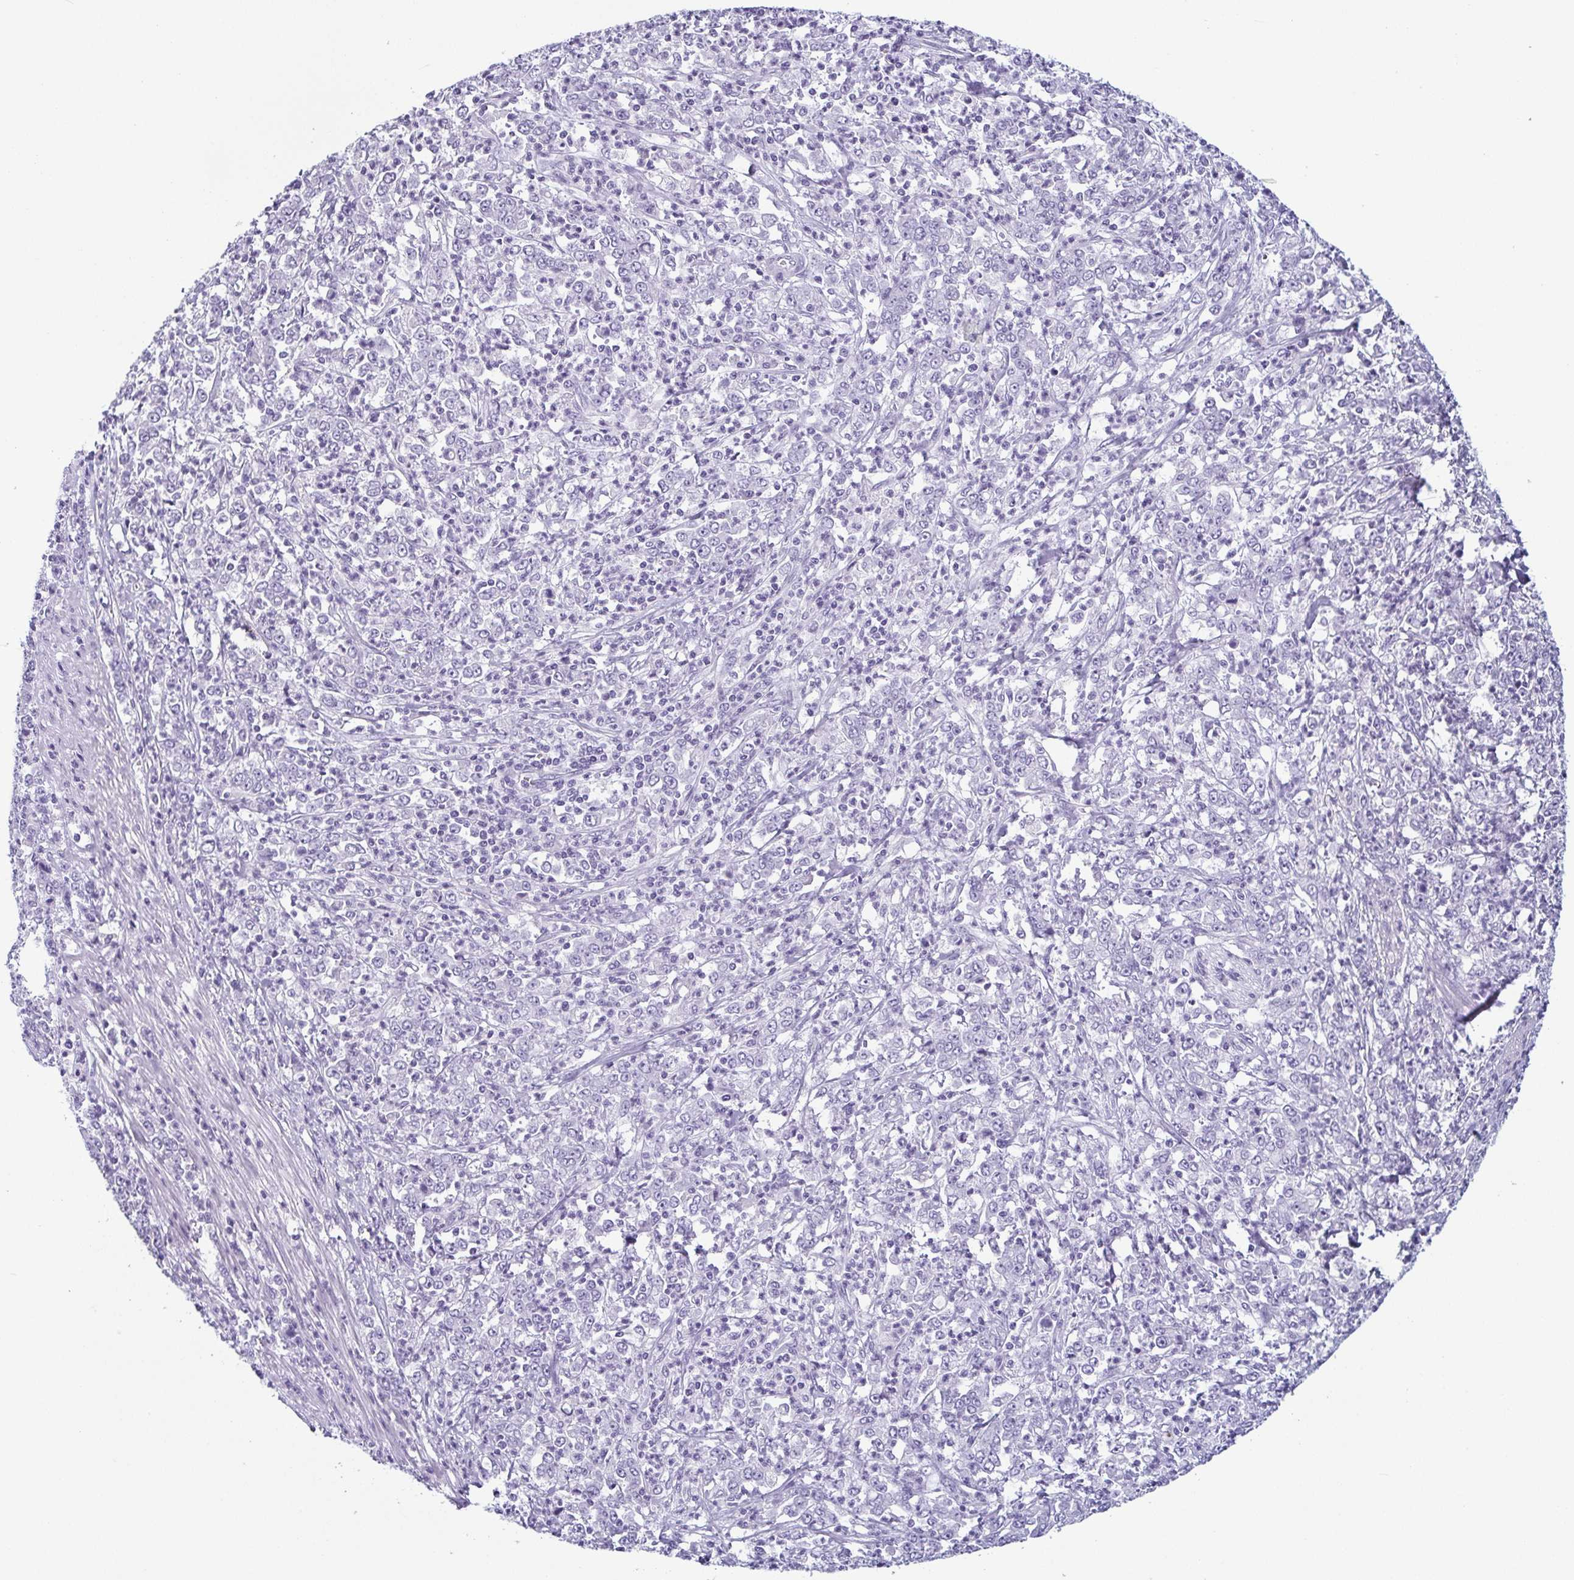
{"staining": {"intensity": "negative", "quantity": "none", "location": "none"}, "tissue": "stomach cancer", "cell_type": "Tumor cells", "image_type": "cancer", "snomed": [{"axis": "morphology", "description": "Adenocarcinoma, NOS"}, {"axis": "topography", "description": "Stomach, lower"}], "caption": "High power microscopy micrograph of an immunohistochemistry photomicrograph of stomach adenocarcinoma, revealing no significant staining in tumor cells. The staining was performed using DAB (3,3'-diaminobenzidine) to visualize the protein expression in brown, while the nuclei were stained in blue with hematoxylin (Magnification: 20x).", "gene": "KRT78", "patient": {"sex": "female", "age": 71}}